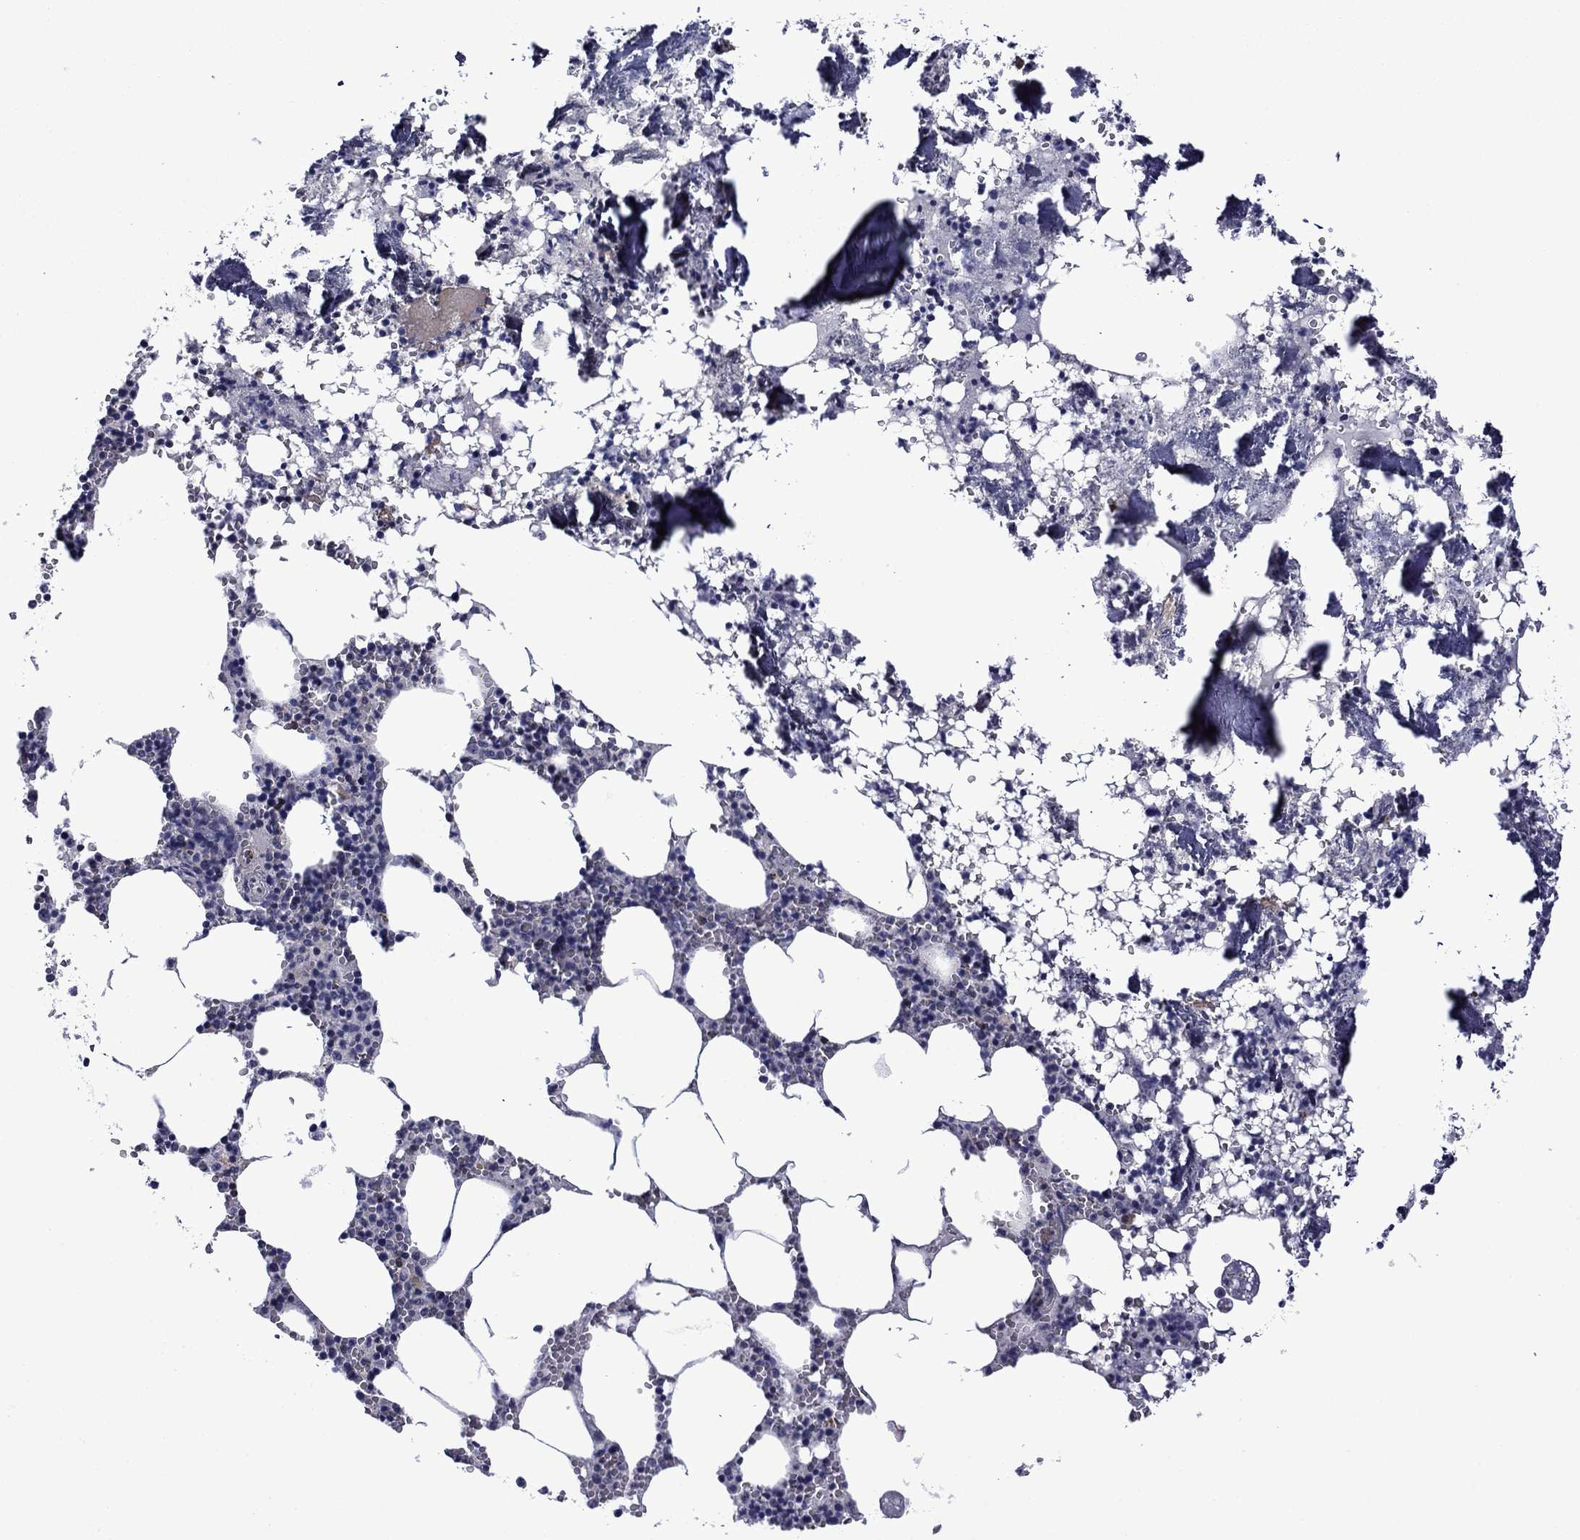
{"staining": {"intensity": "strong", "quantity": "<25%", "location": "cytoplasmic/membranous"}, "tissue": "bone marrow", "cell_type": "Hematopoietic cells", "image_type": "normal", "snomed": [{"axis": "morphology", "description": "Normal tissue, NOS"}, {"axis": "topography", "description": "Bone marrow"}], "caption": "A histopathology image of human bone marrow stained for a protein demonstrates strong cytoplasmic/membranous brown staining in hematopoietic cells.", "gene": "LMO7", "patient": {"sex": "female", "age": 64}}